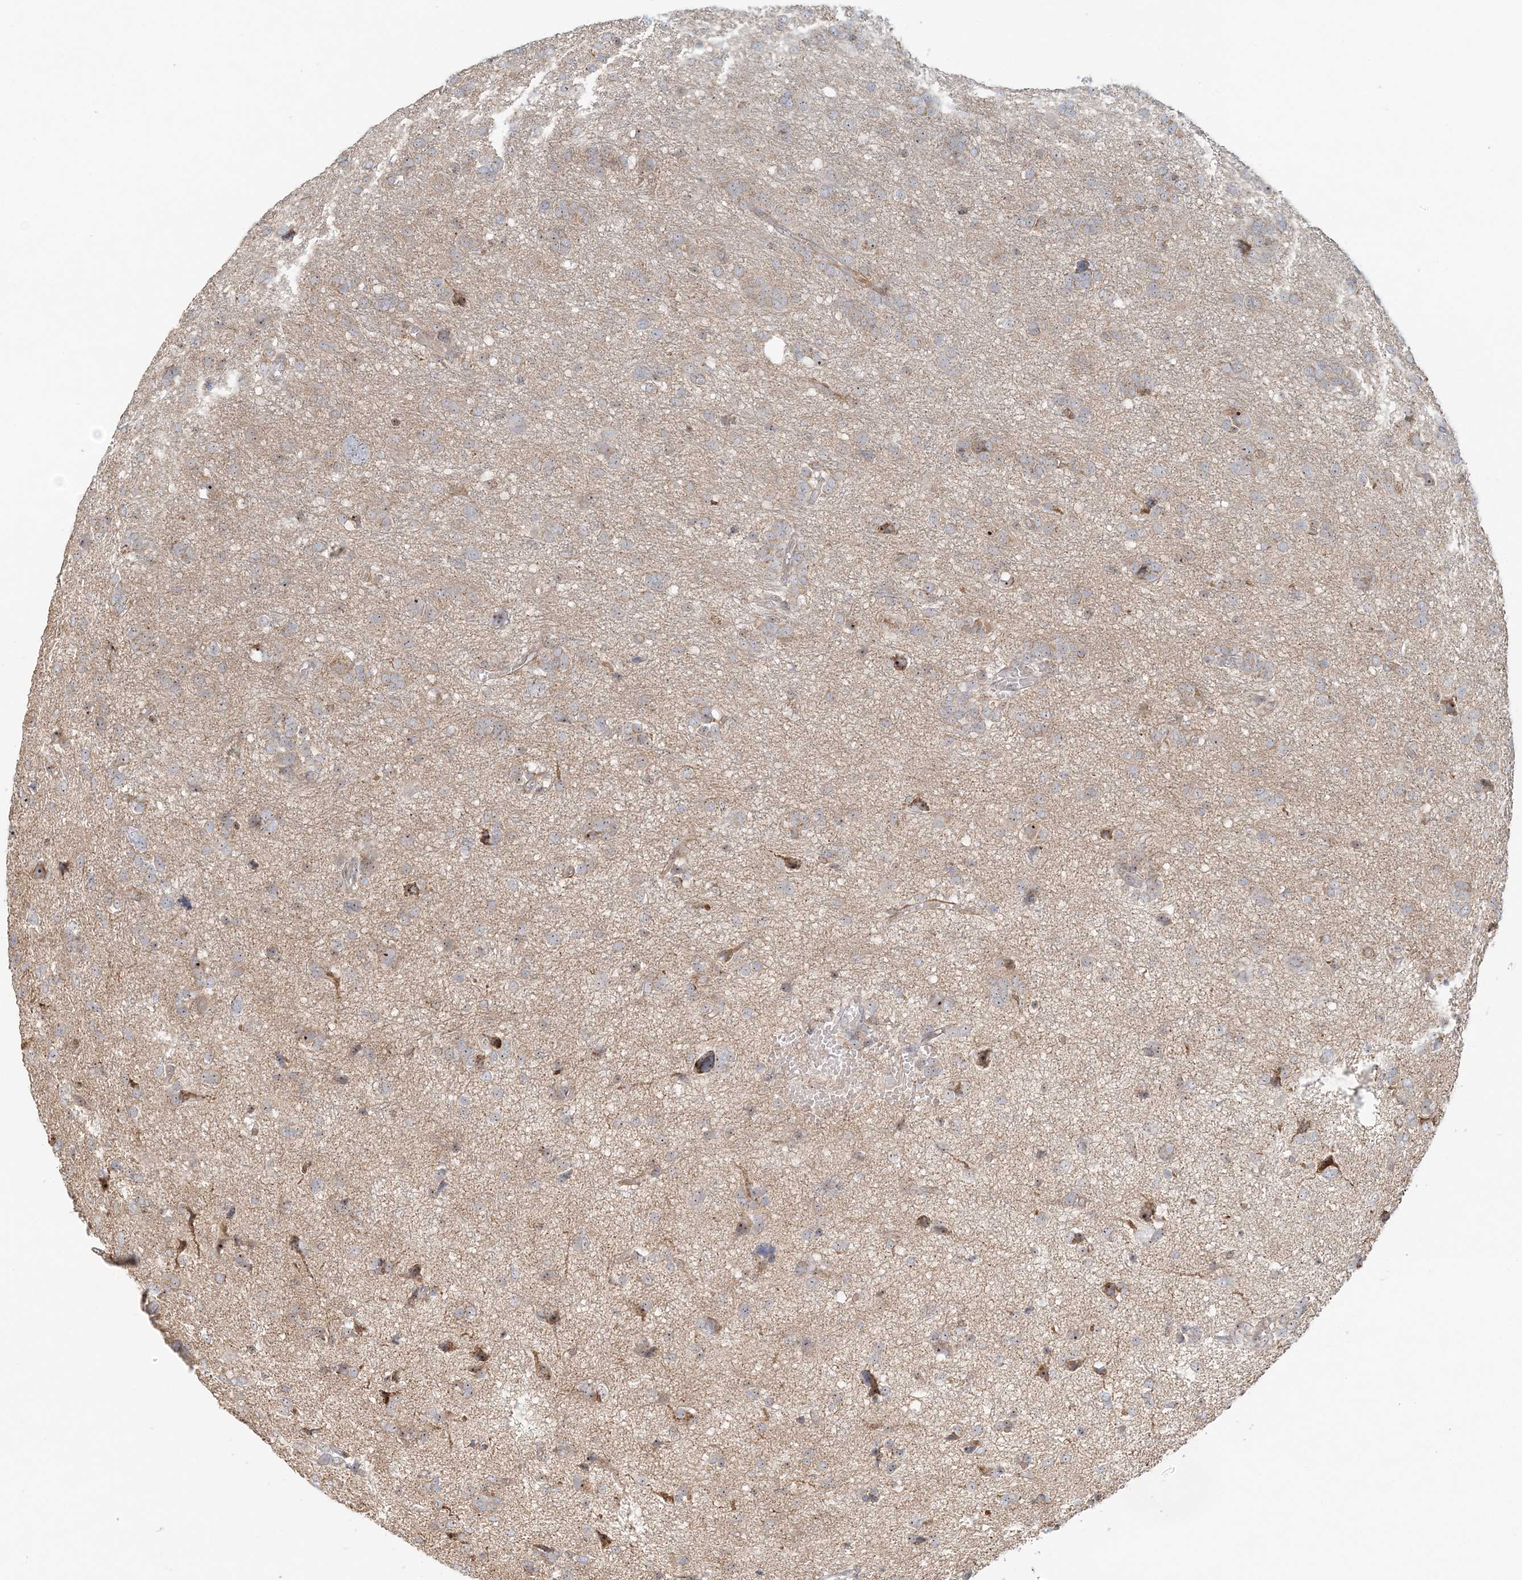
{"staining": {"intensity": "weak", "quantity": "<25%", "location": "nuclear"}, "tissue": "glioma", "cell_type": "Tumor cells", "image_type": "cancer", "snomed": [{"axis": "morphology", "description": "Glioma, malignant, High grade"}, {"axis": "topography", "description": "Brain"}], "caption": "Immunohistochemical staining of human malignant glioma (high-grade) exhibits no significant positivity in tumor cells.", "gene": "UBE2F", "patient": {"sex": "female", "age": 59}}